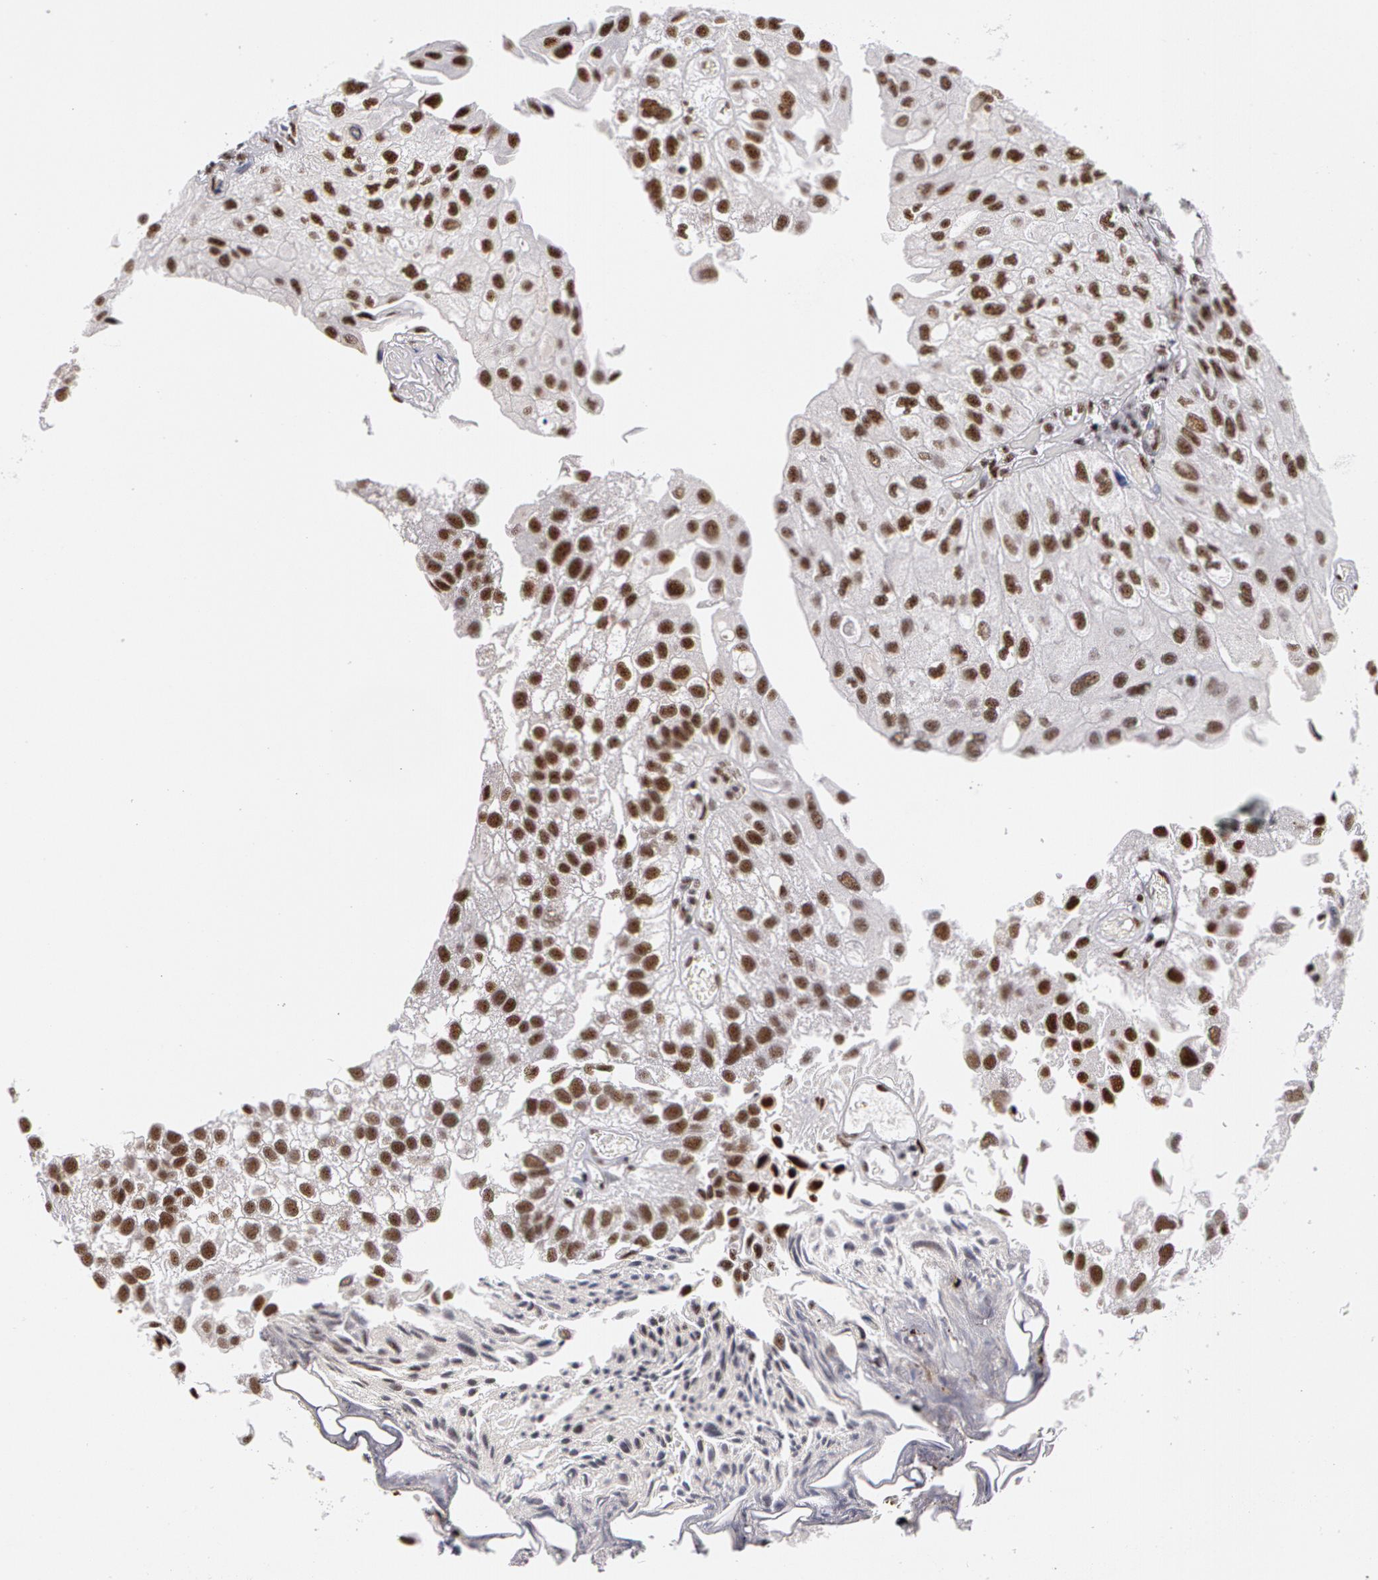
{"staining": {"intensity": "moderate", "quantity": ">75%", "location": "nuclear"}, "tissue": "urothelial cancer", "cell_type": "Tumor cells", "image_type": "cancer", "snomed": [{"axis": "morphology", "description": "Urothelial carcinoma, Low grade"}, {"axis": "topography", "description": "Urinary bladder"}], "caption": "Human urothelial carcinoma (low-grade) stained with a protein marker reveals moderate staining in tumor cells.", "gene": "PNN", "patient": {"sex": "female", "age": 89}}